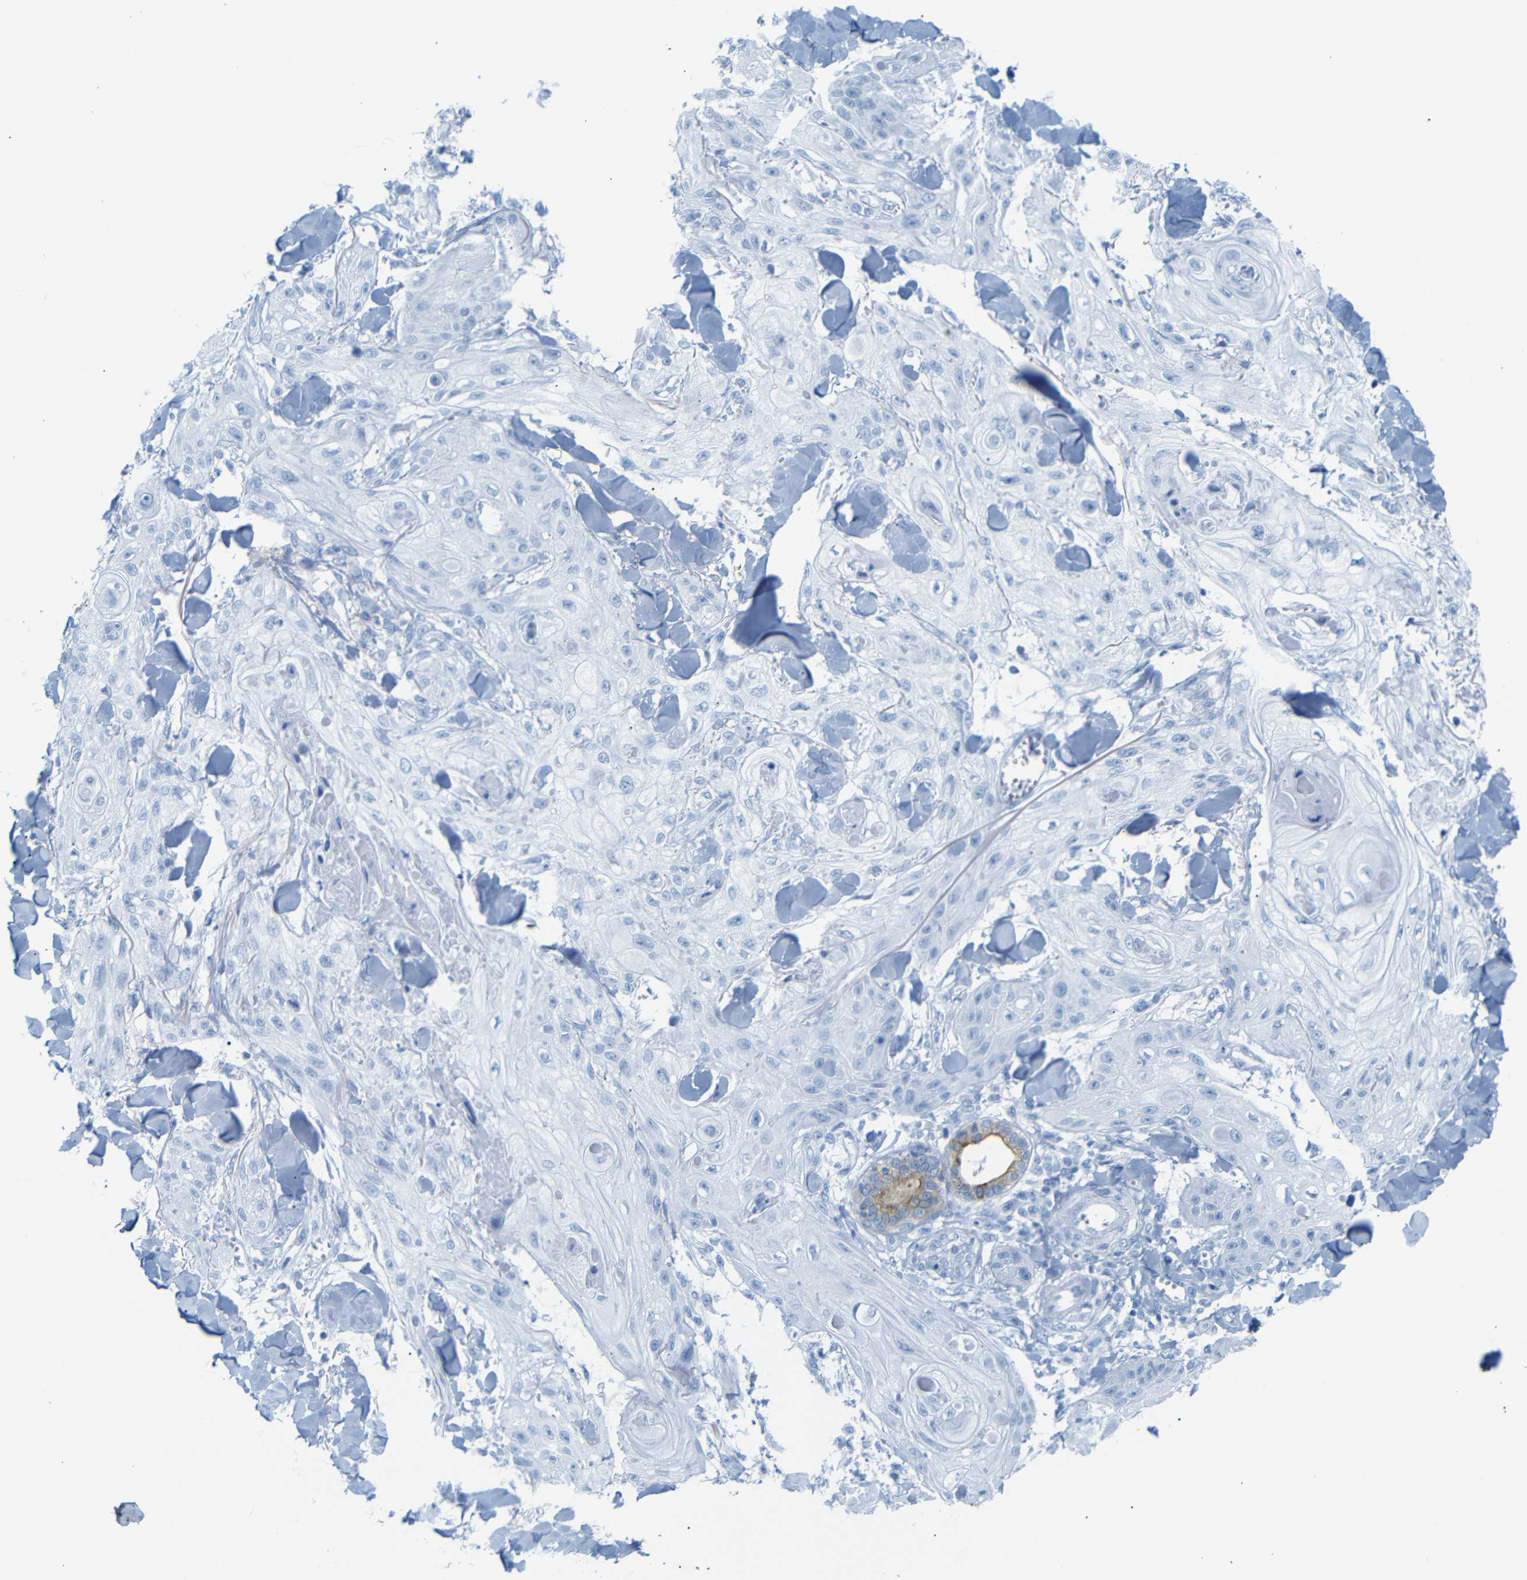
{"staining": {"intensity": "negative", "quantity": "none", "location": "none"}, "tissue": "skin cancer", "cell_type": "Tumor cells", "image_type": "cancer", "snomed": [{"axis": "morphology", "description": "Squamous cell carcinoma, NOS"}, {"axis": "topography", "description": "Skin"}], "caption": "Human skin cancer (squamous cell carcinoma) stained for a protein using immunohistochemistry shows no positivity in tumor cells.", "gene": "DYNAP", "patient": {"sex": "male", "age": 74}}